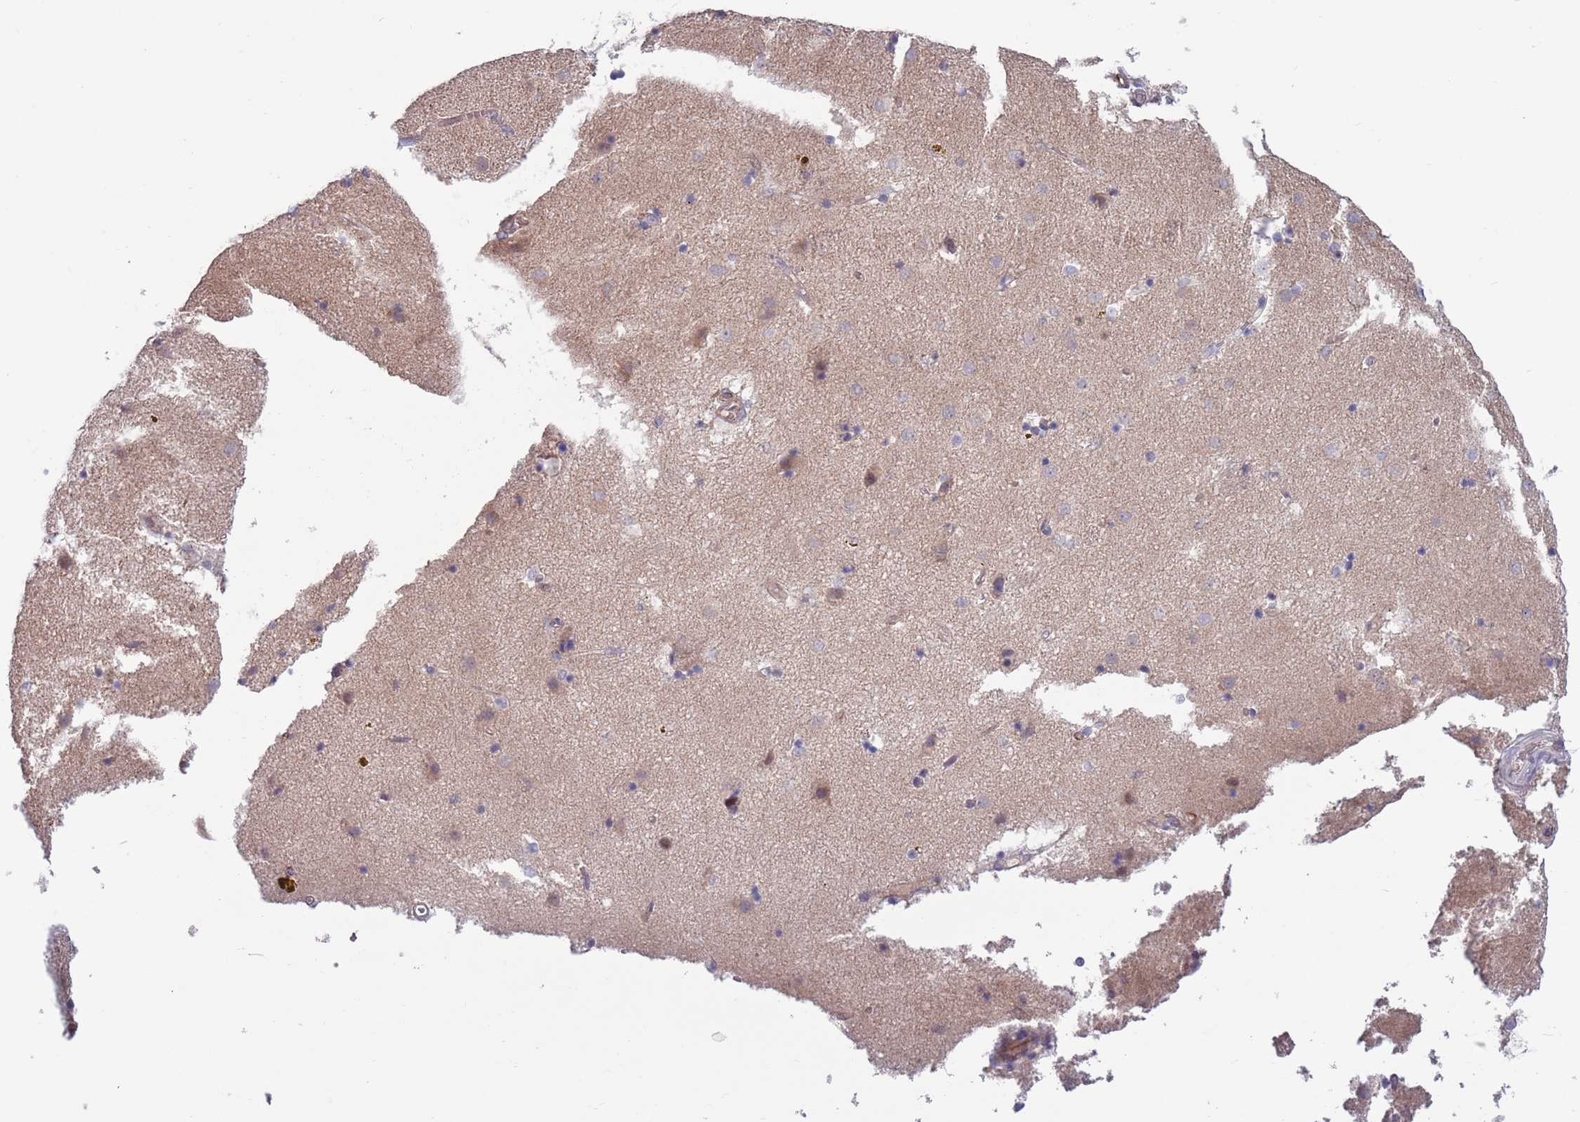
{"staining": {"intensity": "negative", "quantity": "none", "location": "none"}, "tissue": "caudate", "cell_type": "Glial cells", "image_type": "normal", "snomed": [{"axis": "morphology", "description": "Normal tissue, NOS"}, {"axis": "topography", "description": "Lateral ventricle wall"}], "caption": "Immunohistochemistry of normal caudate demonstrates no positivity in glial cells.", "gene": "TYW1B", "patient": {"sex": "male", "age": 70}}